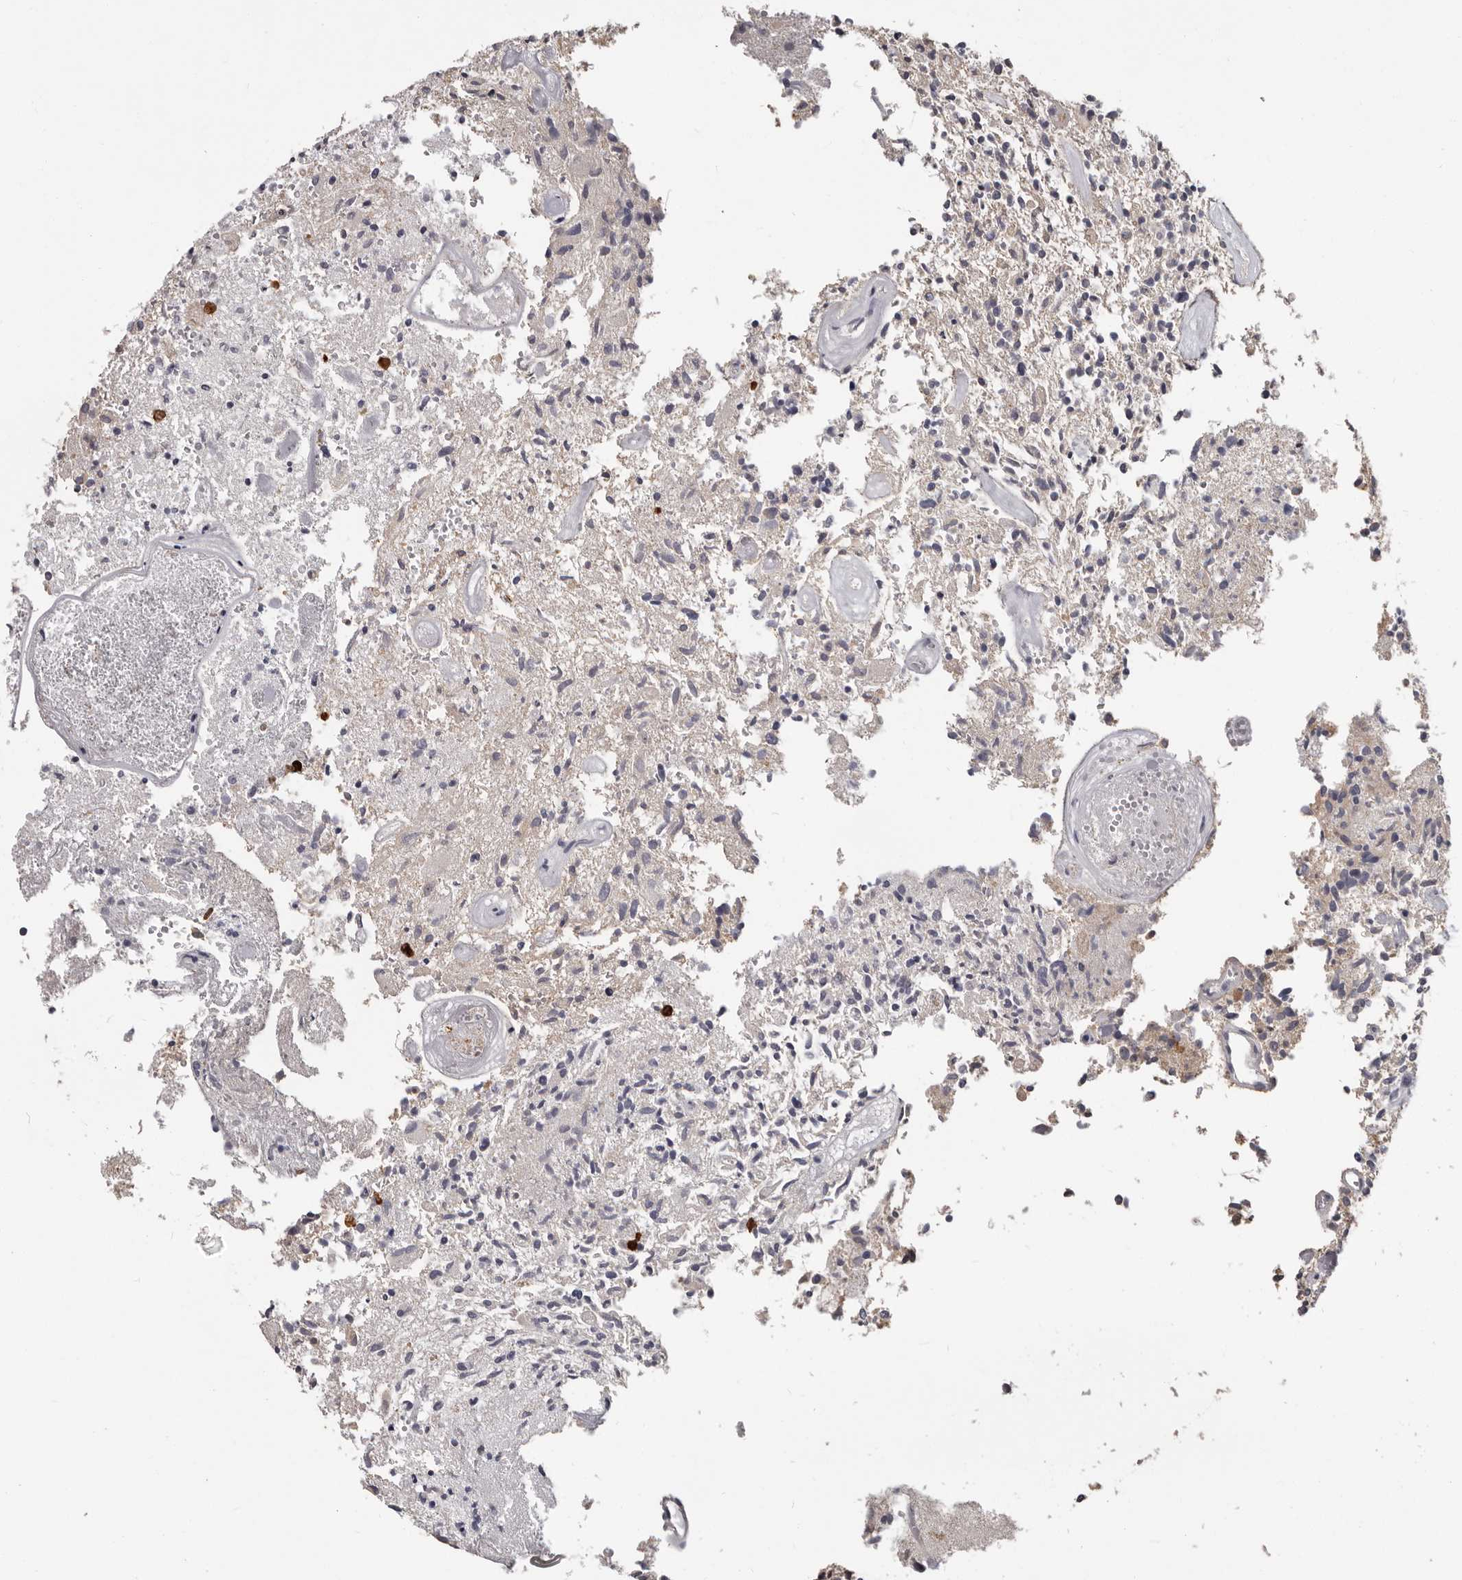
{"staining": {"intensity": "negative", "quantity": "none", "location": "none"}, "tissue": "glioma", "cell_type": "Tumor cells", "image_type": "cancer", "snomed": [{"axis": "morphology", "description": "Glioma, malignant, High grade"}, {"axis": "topography", "description": "Brain"}], "caption": "Malignant high-grade glioma was stained to show a protein in brown. There is no significant staining in tumor cells.", "gene": "GPR157", "patient": {"sex": "male", "age": 72}}